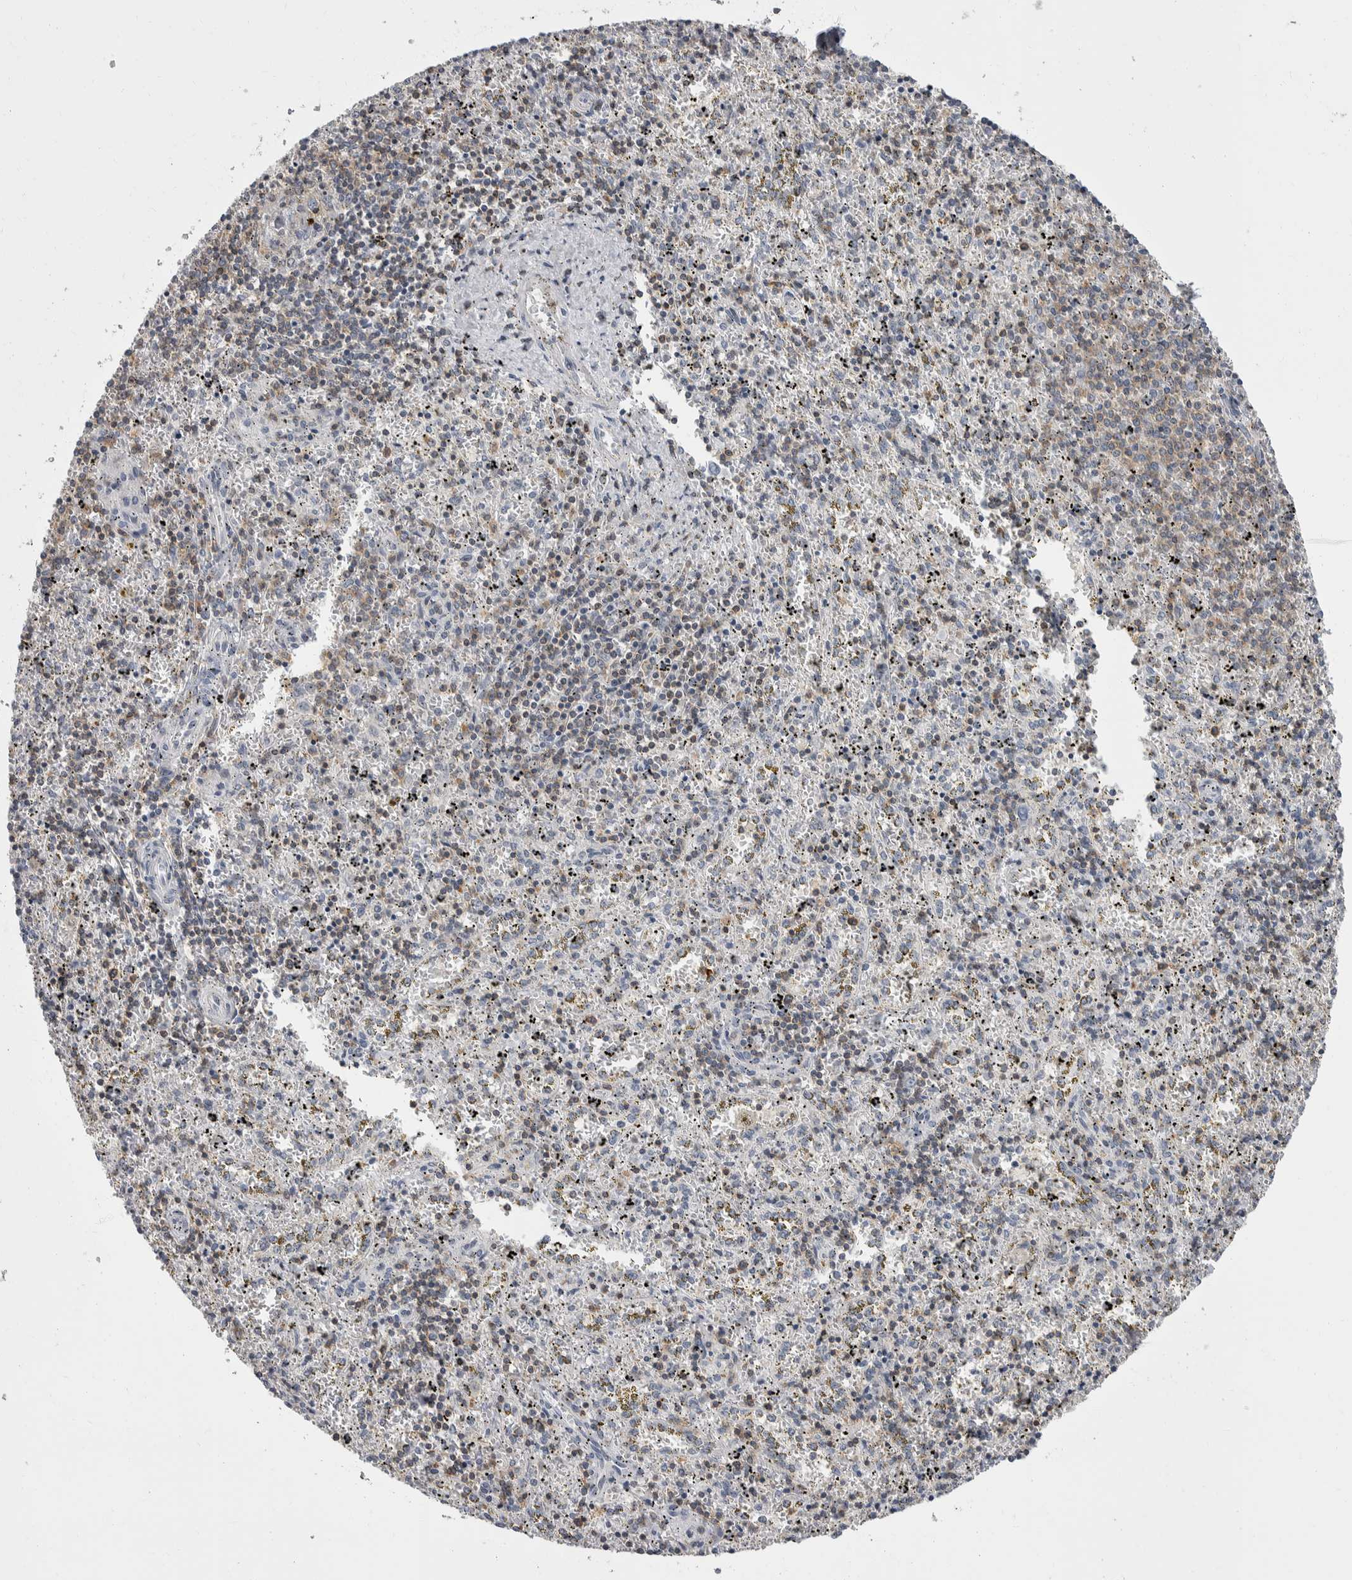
{"staining": {"intensity": "moderate", "quantity": "<25%", "location": "cytoplasmic/membranous"}, "tissue": "spleen", "cell_type": "Cells in red pulp", "image_type": "normal", "snomed": [{"axis": "morphology", "description": "Normal tissue, NOS"}, {"axis": "topography", "description": "Spleen"}], "caption": "Protein expression analysis of unremarkable human spleen reveals moderate cytoplasmic/membranous staining in about <25% of cells in red pulp.", "gene": "CEP295NL", "patient": {"sex": "male", "age": 11}}